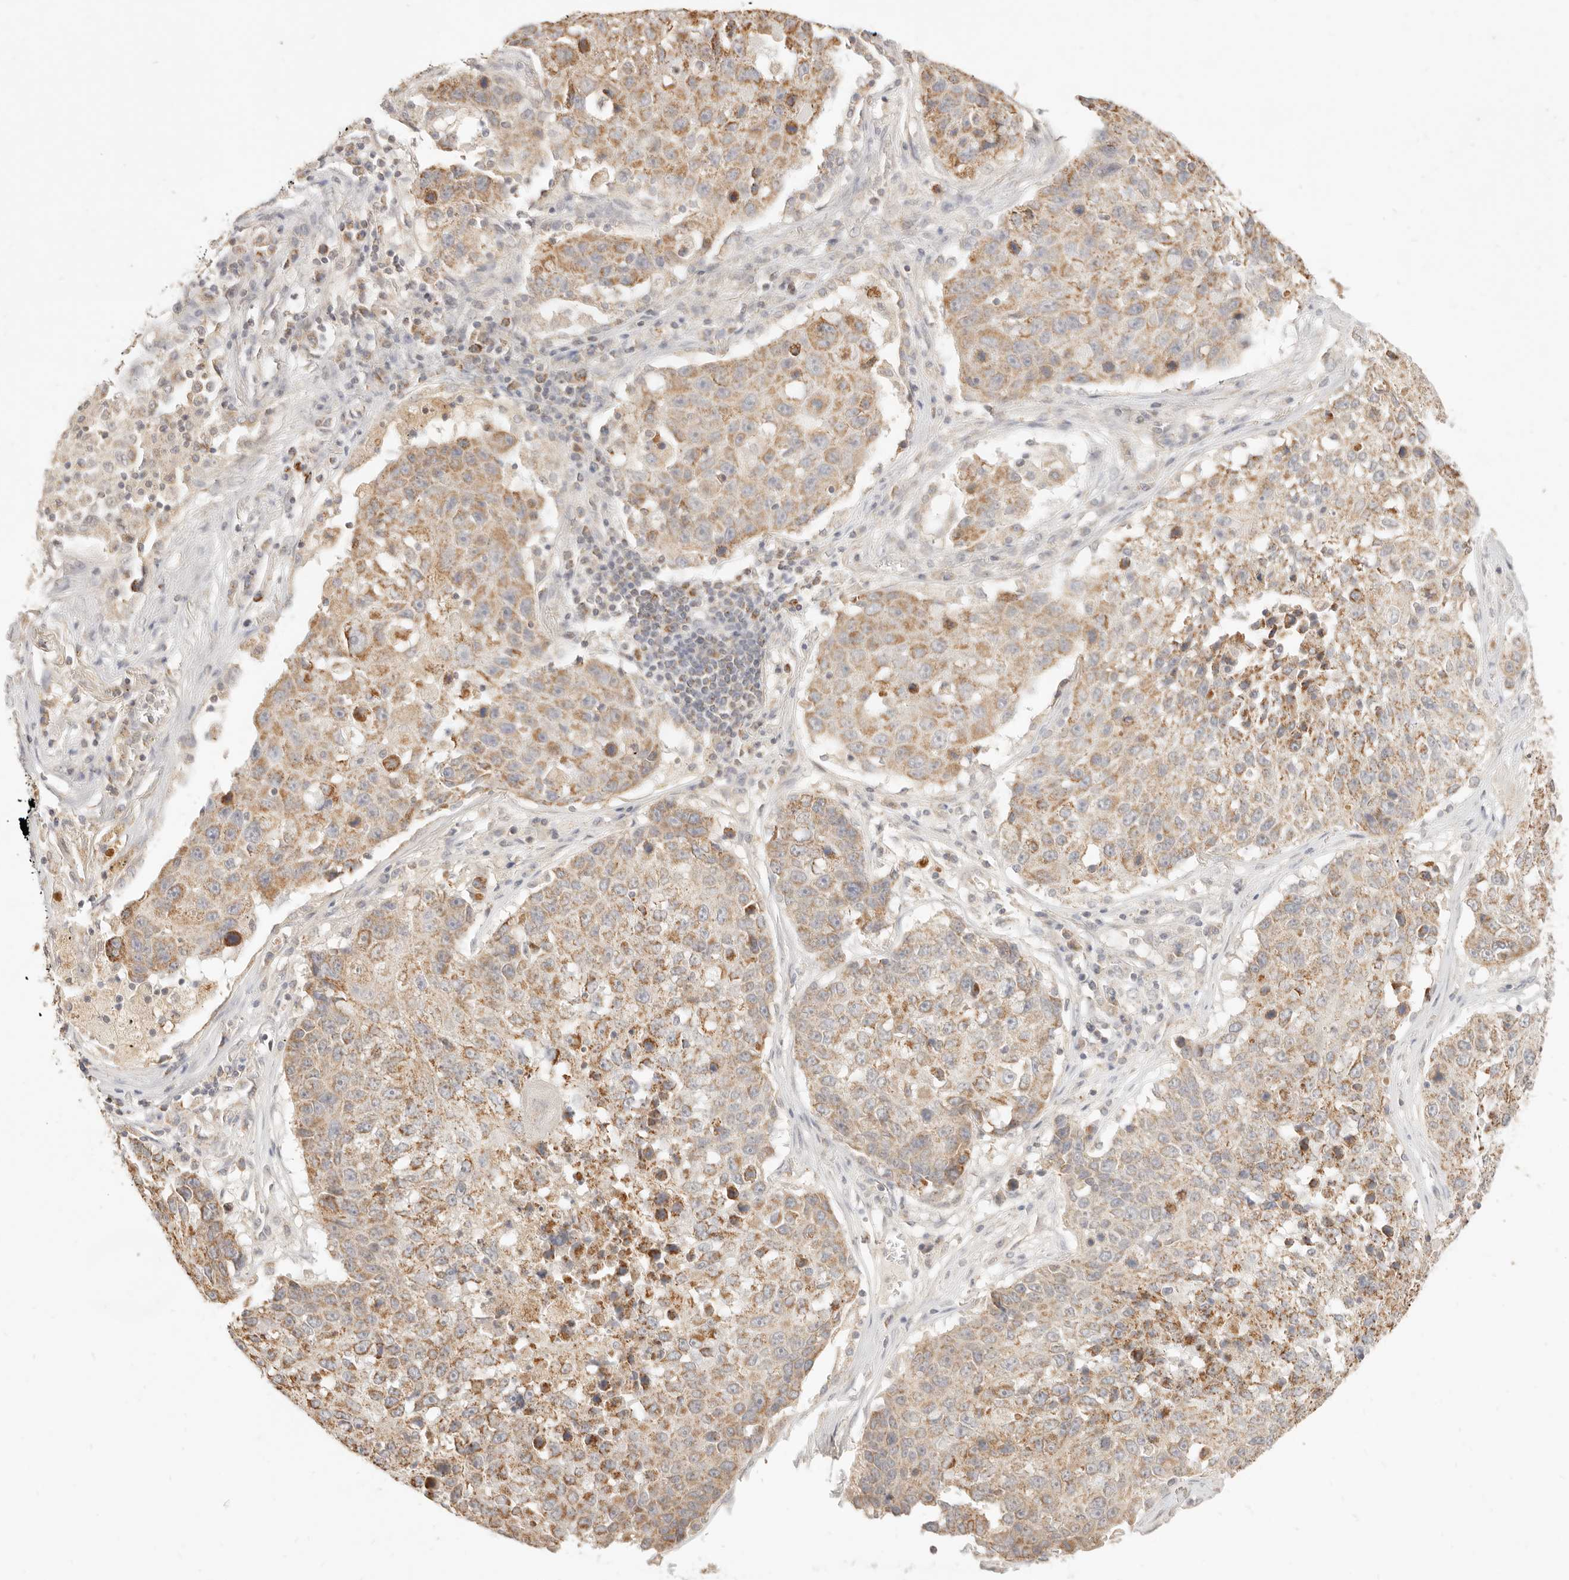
{"staining": {"intensity": "moderate", "quantity": ">75%", "location": "cytoplasmic/membranous"}, "tissue": "lung cancer", "cell_type": "Tumor cells", "image_type": "cancer", "snomed": [{"axis": "morphology", "description": "Squamous cell carcinoma, NOS"}, {"axis": "topography", "description": "Lung"}], "caption": "Protein analysis of squamous cell carcinoma (lung) tissue shows moderate cytoplasmic/membranous staining in about >75% of tumor cells.", "gene": "CPLANE2", "patient": {"sex": "male", "age": 61}}